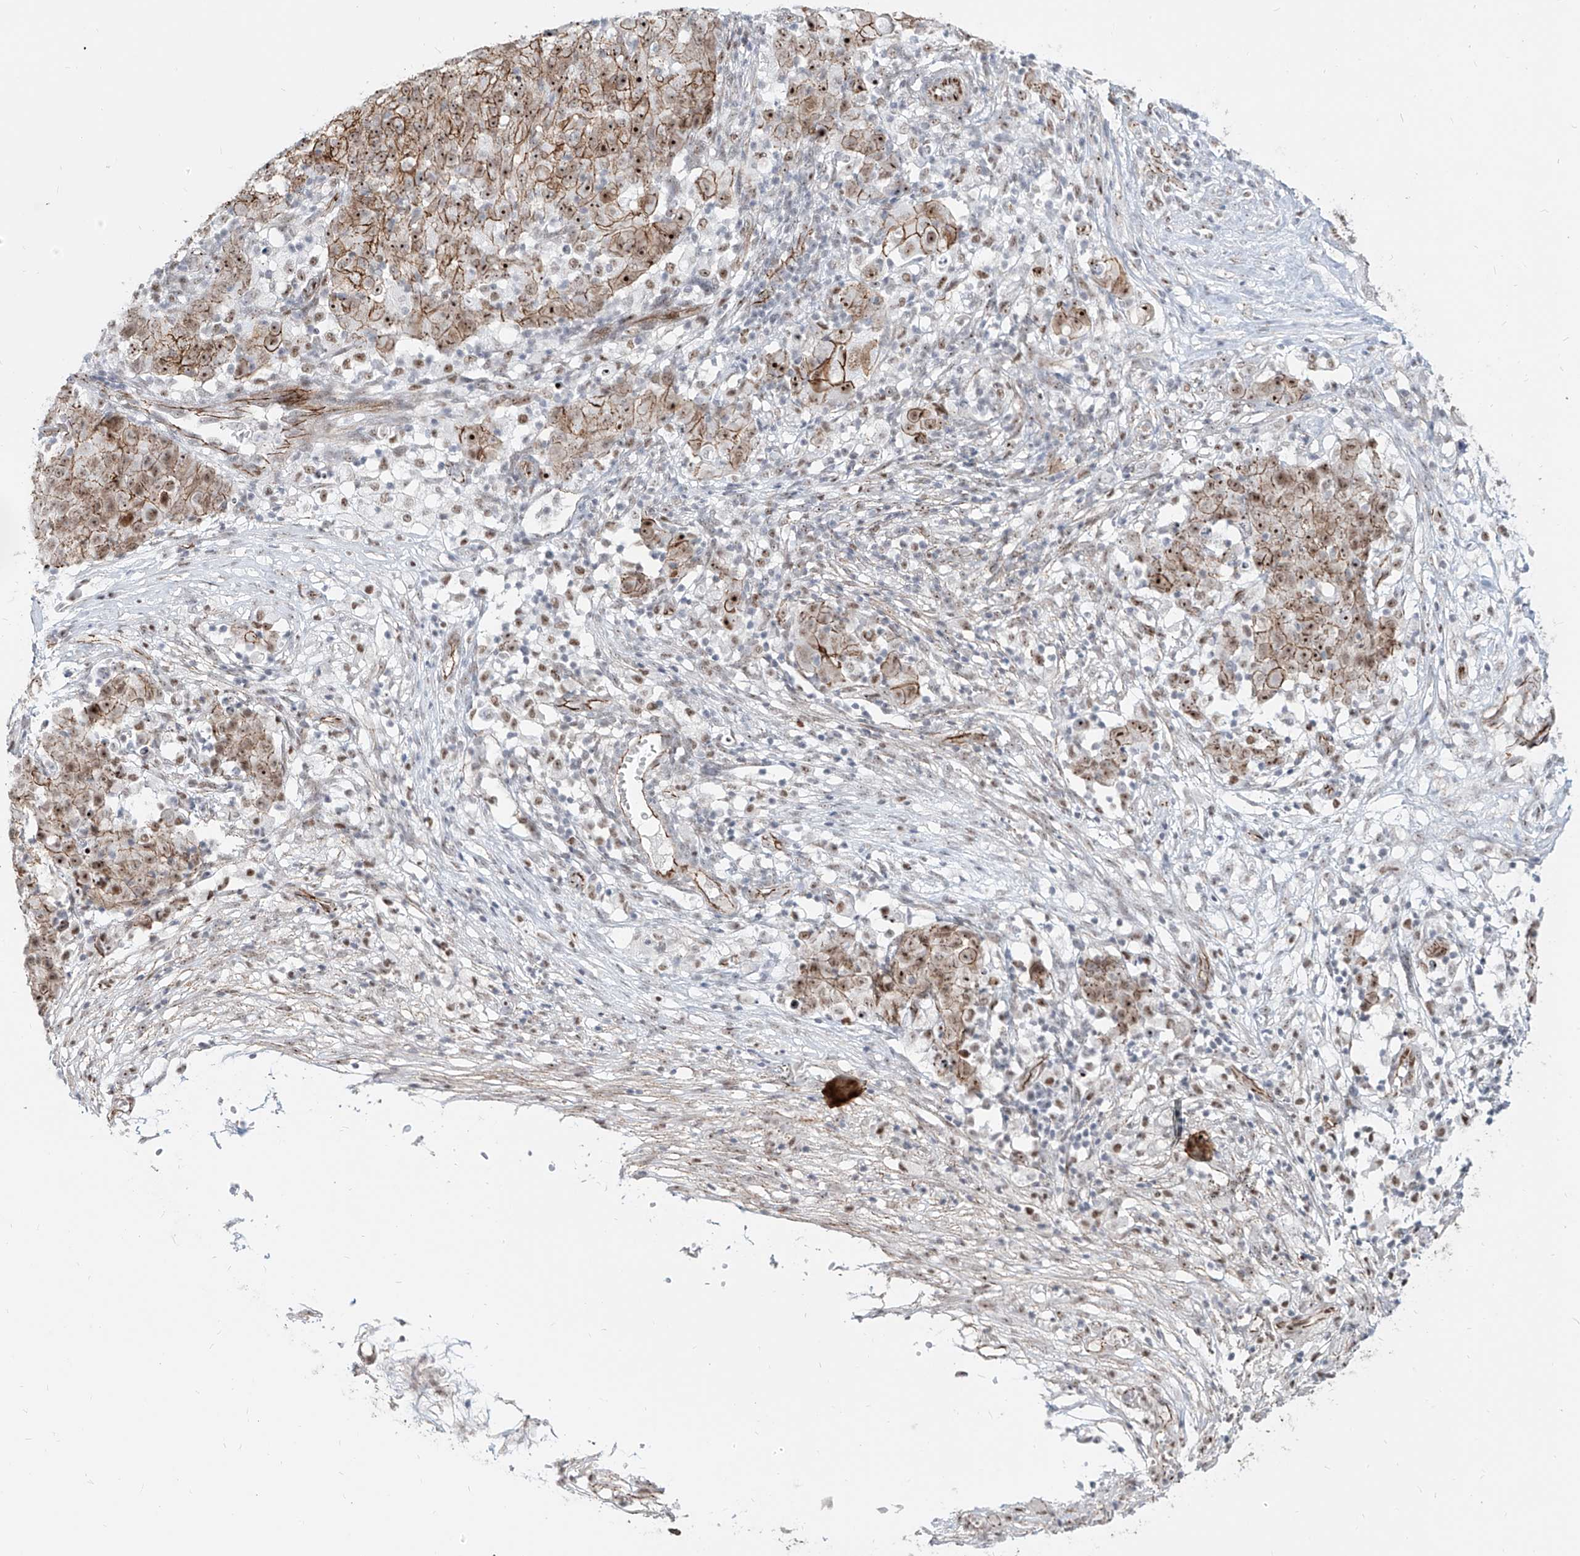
{"staining": {"intensity": "moderate", "quantity": ">75%", "location": "cytoplasmic/membranous,nuclear"}, "tissue": "ovarian cancer", "cell_type": "Tumor cells", "image_type": "cancer", "snomed": [{"axis": "morphology", "description": "Carcinoma, endometroid"}, {"axis": "topography", "description": "Ovary"}], "caption": "Immunohistochemistry (DAB) staining of ovarian endometroid carcinoma demonstrates moderate cytoplasmic/membranous and nuclear protein staining in approximately >75% of tumor cells.", "gene": "ZNF710", "patient": {"sex": "female", "age": 42}}